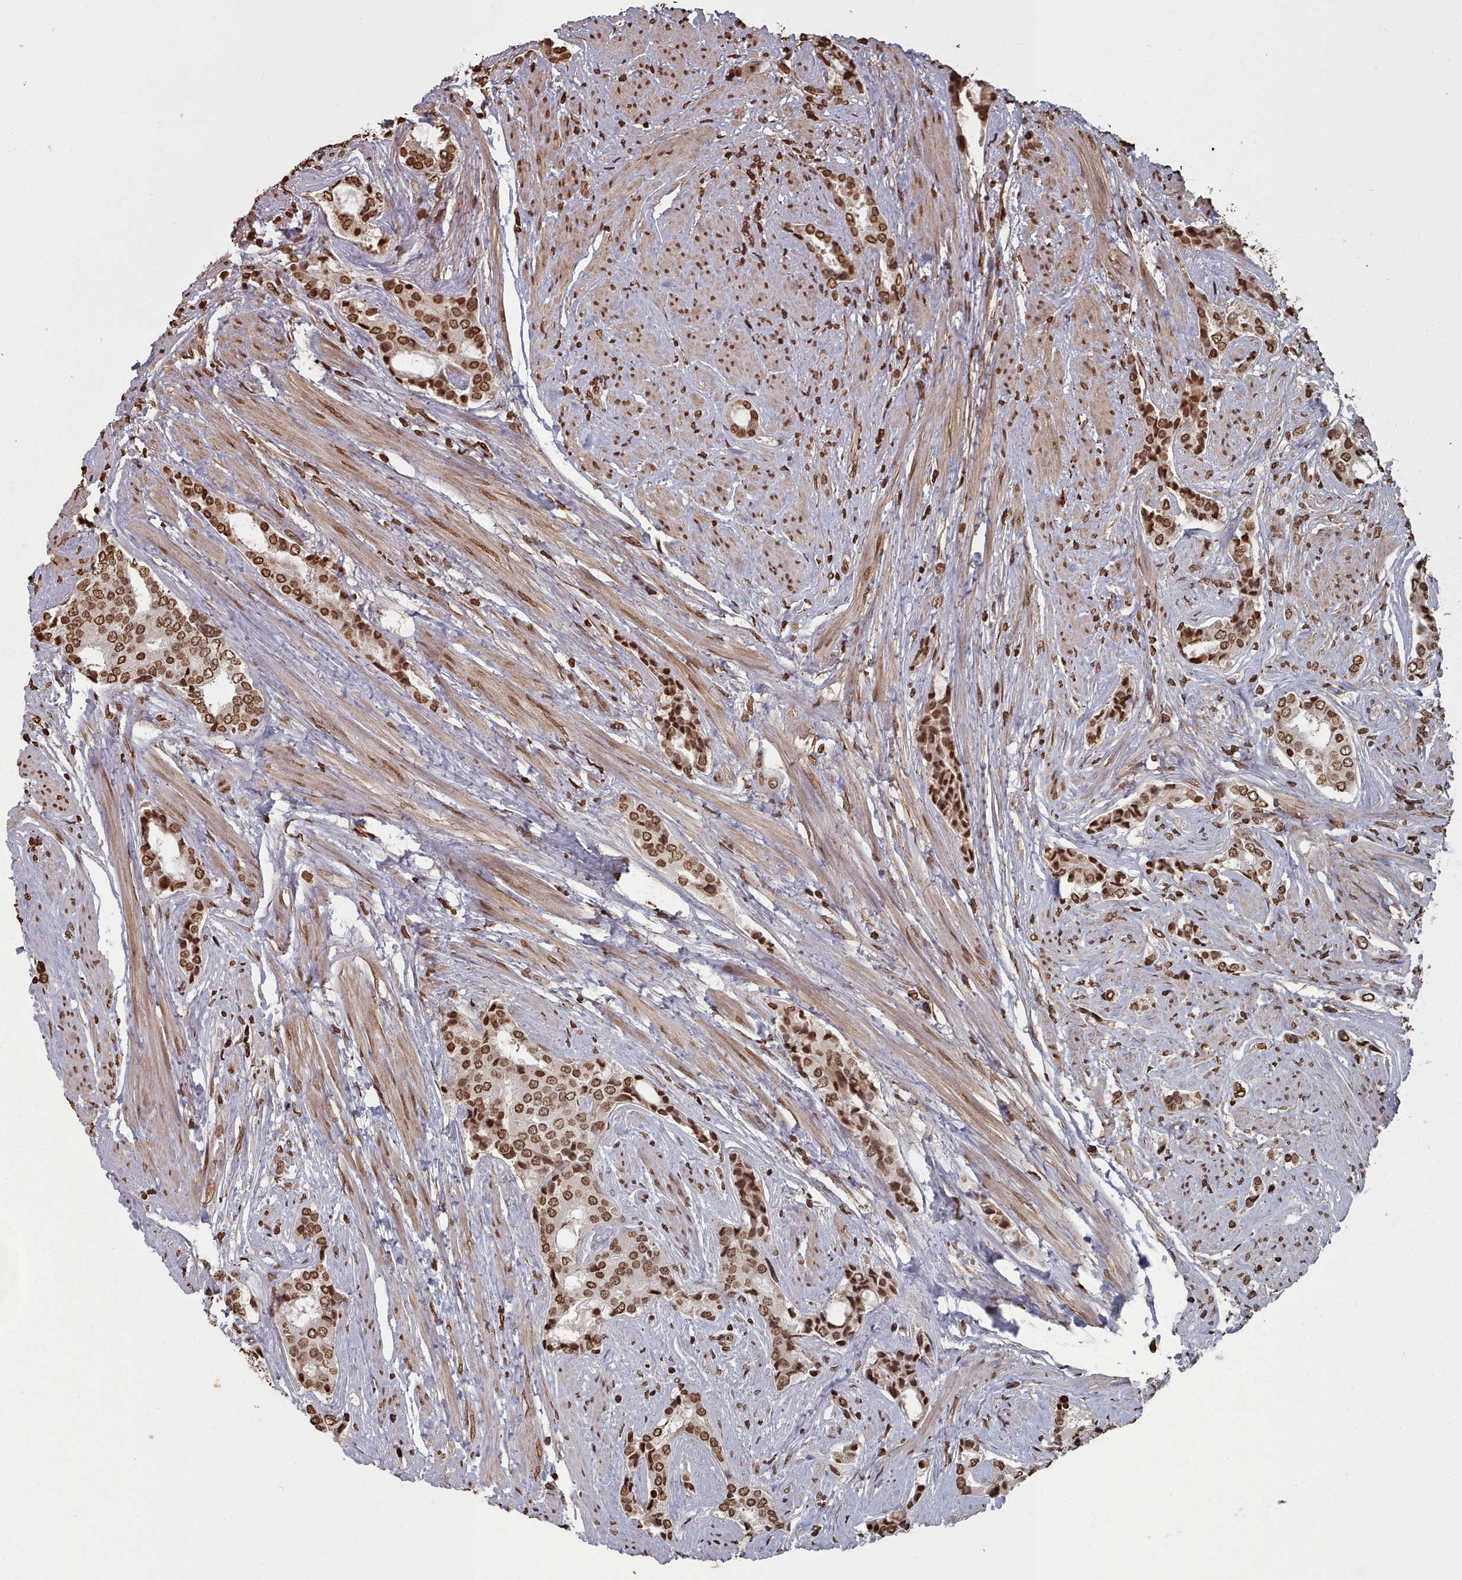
{"staining": {"intensity": "strong", "quantity": ">75%", "location": "nuclear"}, "tissue": "prostate cancer", "cell_type": "Tumor cells", "image_type": "cancer", "snomed": [{"axis": "morphology", "description": "Adenocarcinoma, High grade"}, {"axis": "topography", "description": "Prostate"}], "caption": "A high amount of strong nuclear expression is present in about >75% of tumor cells in prostate adenocarcinoma (high-grade) tissue.", "gene": "PLEKHG5", "patient": {"sex": "male", "age": 71}}